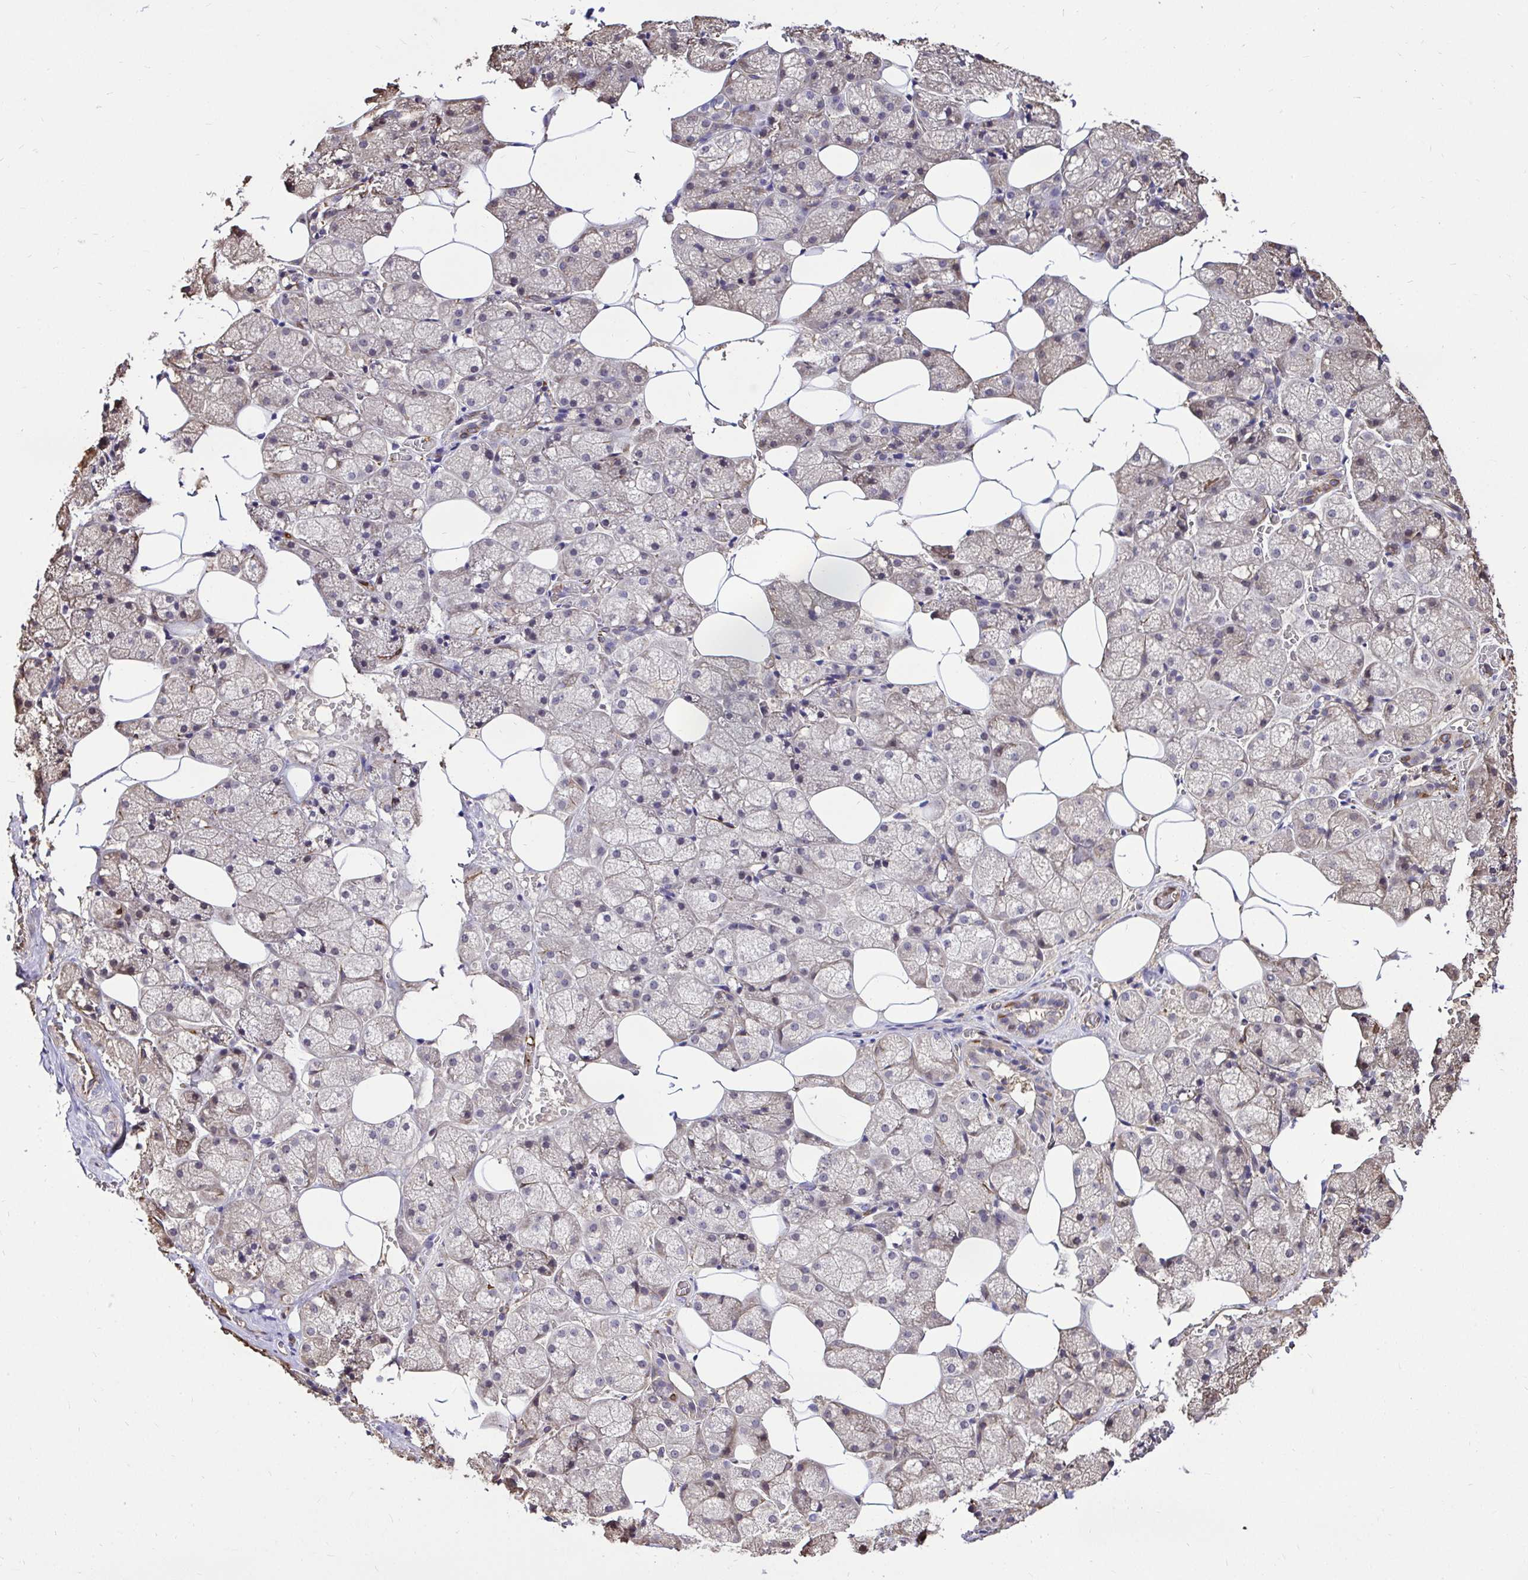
{"staining": {"intensity": "strong", "quantity": "25%-75%", "location": "cytoplasmic/membranous"}, "tissue": "salivary gland", "cell_type": "Glandular cells", "image_type": "normal", "snomed": [{"axis": "morphology", "description": "Normal tissue, NOS"}, {"axis": "topography", "description": "Salivary gland"}, {"axis": "topography", "description": "Peripheral nerve tissue"}], "caption": "Benign salivary gland was stained to show a protein in brown. There is high levels of strong cytoplasmic/membranous expression in approximately 25%-75% of glandular cells.", "gene": "CCDC122", "patient": {"sex": "male", "age": 38}}